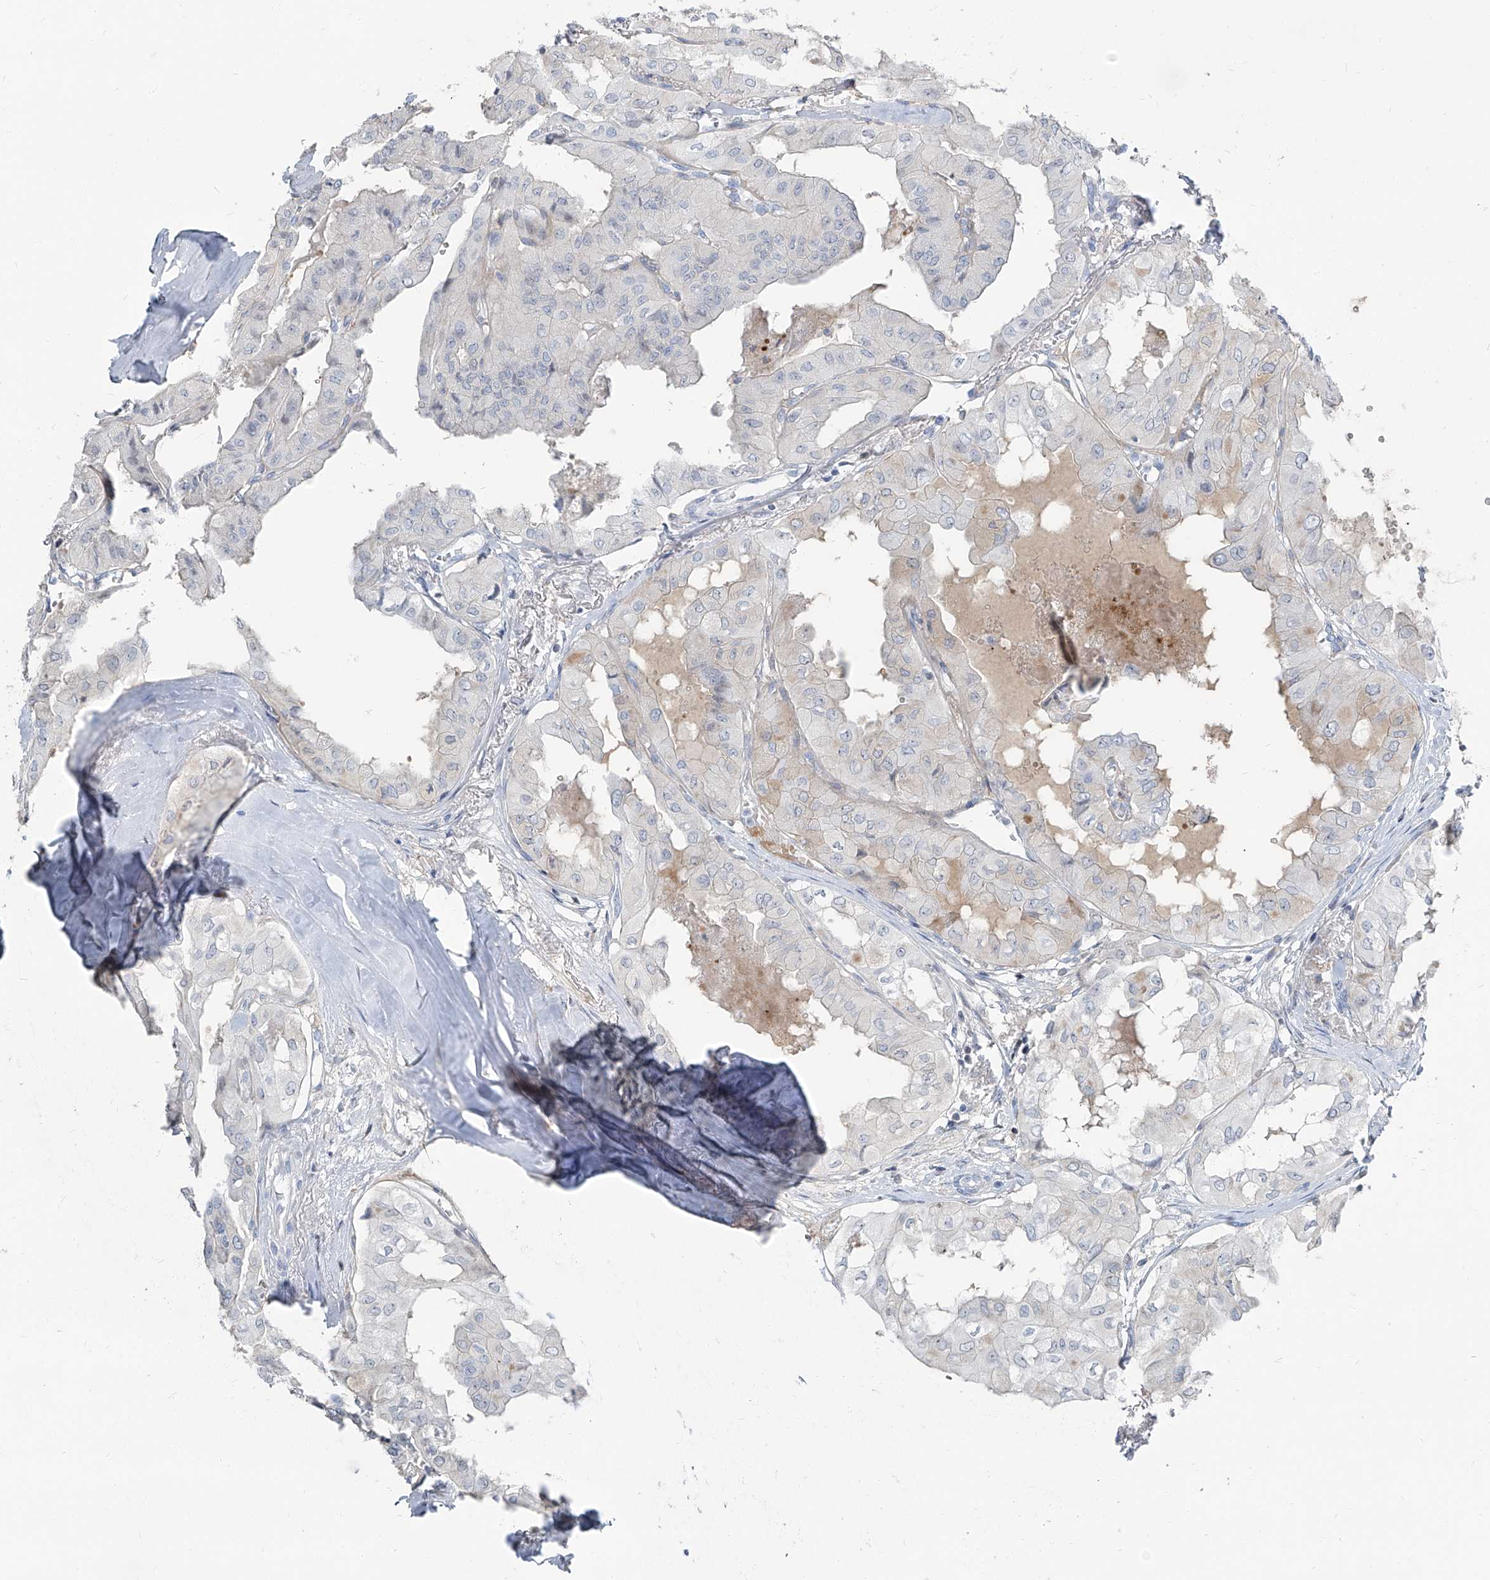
{"staining": {"intensity": "negative", "quantity": "none", "location": "none"}, "tissue": "thyroid cancer", "cell_type": "Tumor cells", "image_type": "cancer", "snomed": [{"axis": "morphology", "description": "Papillary adenocarcinoma, NOS"}, {"axis": "topography", "description": "Thyroid gland"}], "caption": "This photomicrograph is of papillary adenocarcinoma (thyroid) stained with immunohistochemistry (IHC) to label a protein in brown with the nuclei are counter-stained blue. There is no staining in tumor cells.", "gene": "HOXA3", "patient": {"sex": "female", "age": 59}}